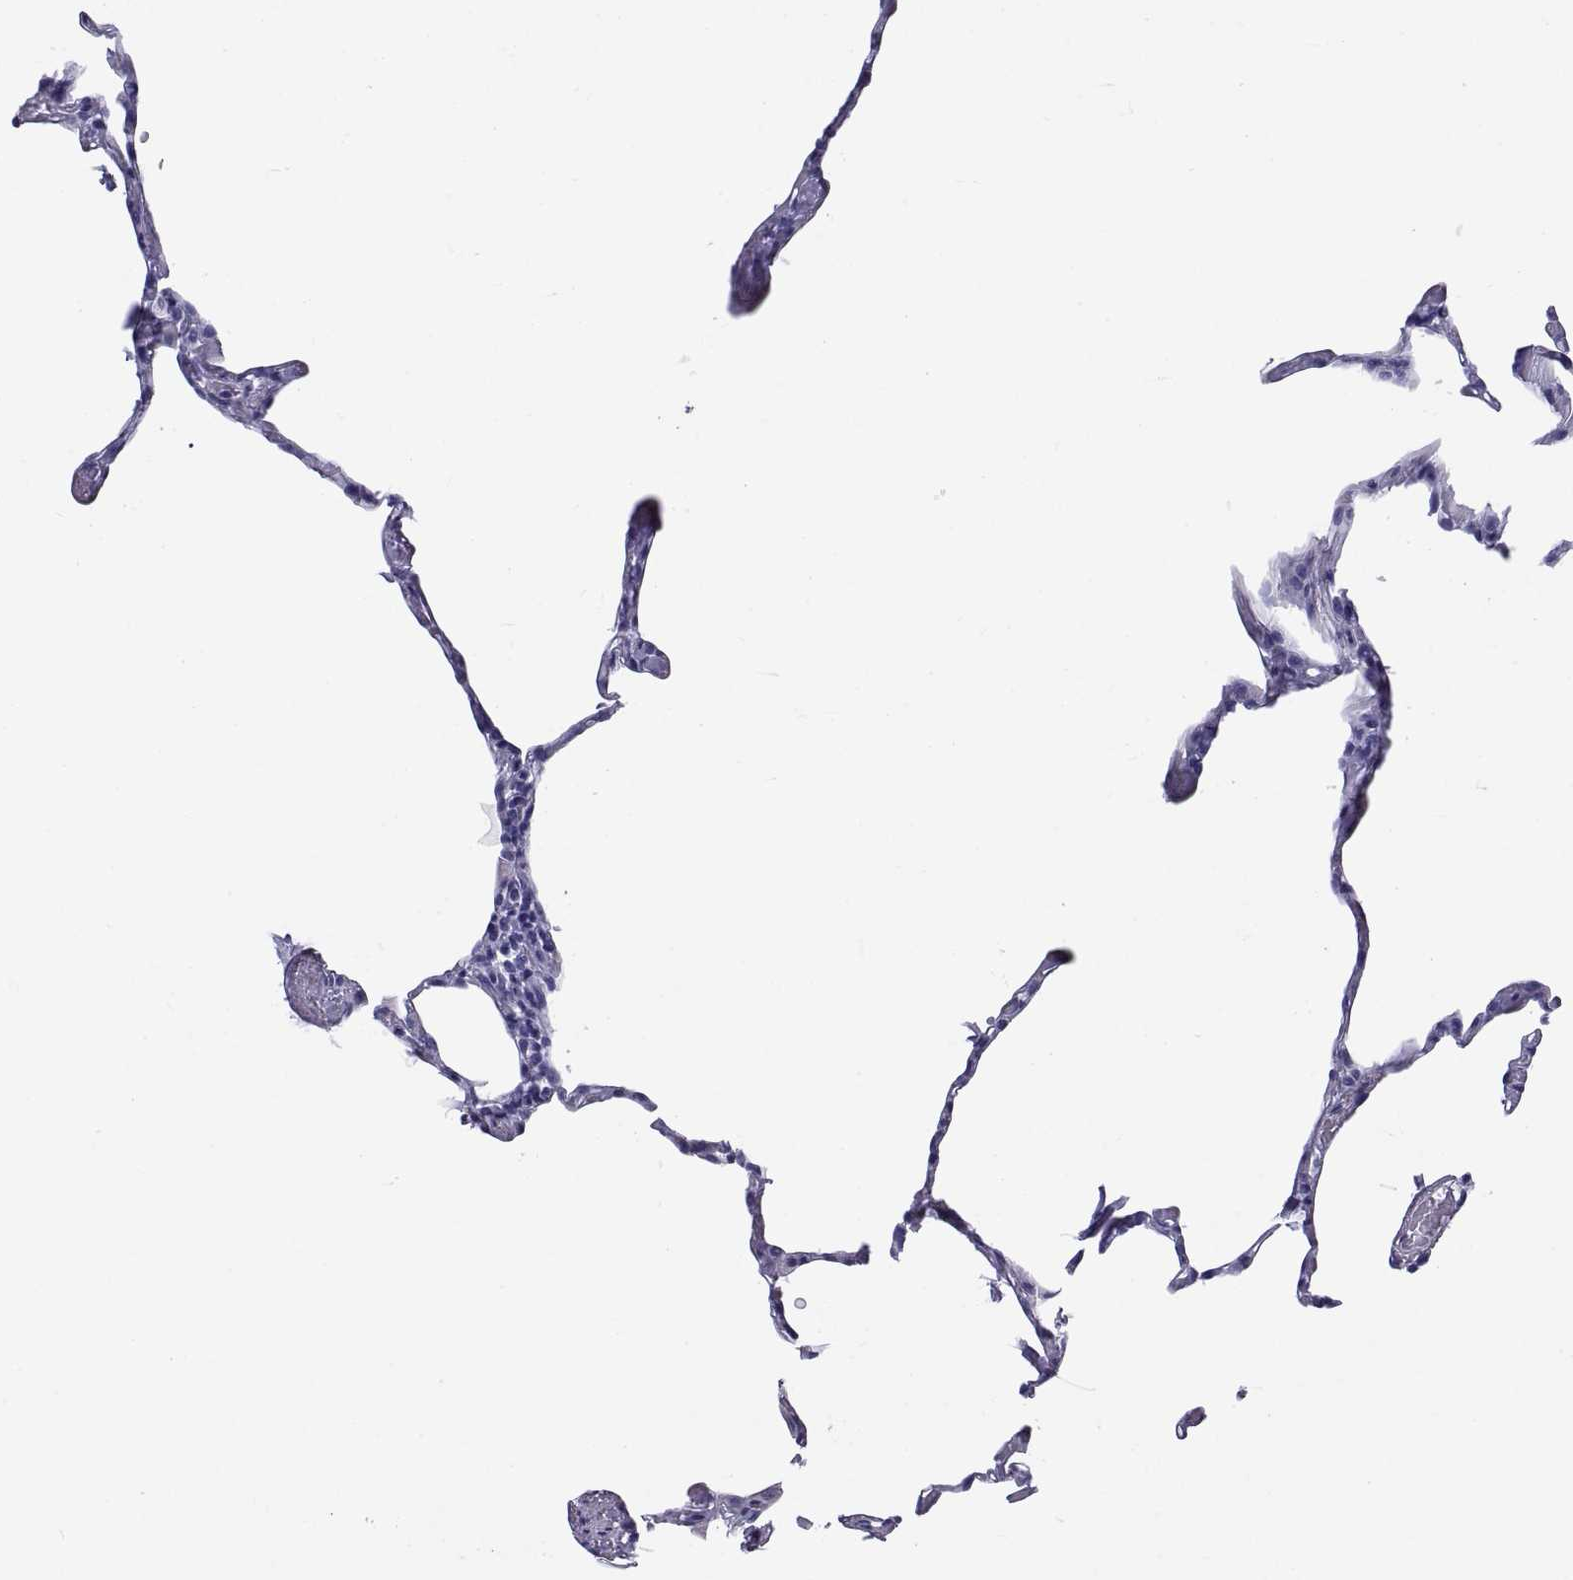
{"staining": {"intensity": "negative", "quantity": "none", "location": "none"}, "tissue": "lung", "cell_type": "Alveolar cells", "image_type": "normal", "snomed": [{"axis": "morphology", "description": "Normal tissue, NOS"}, {"axis": "topography", "description": "Lung"}], "caption": "Immunohistochemistry of unremarkable lung demonstrates no staining in alveolar cells.", "gene": "CT47A10", "patient": {"sex": "male", "age": 65}}